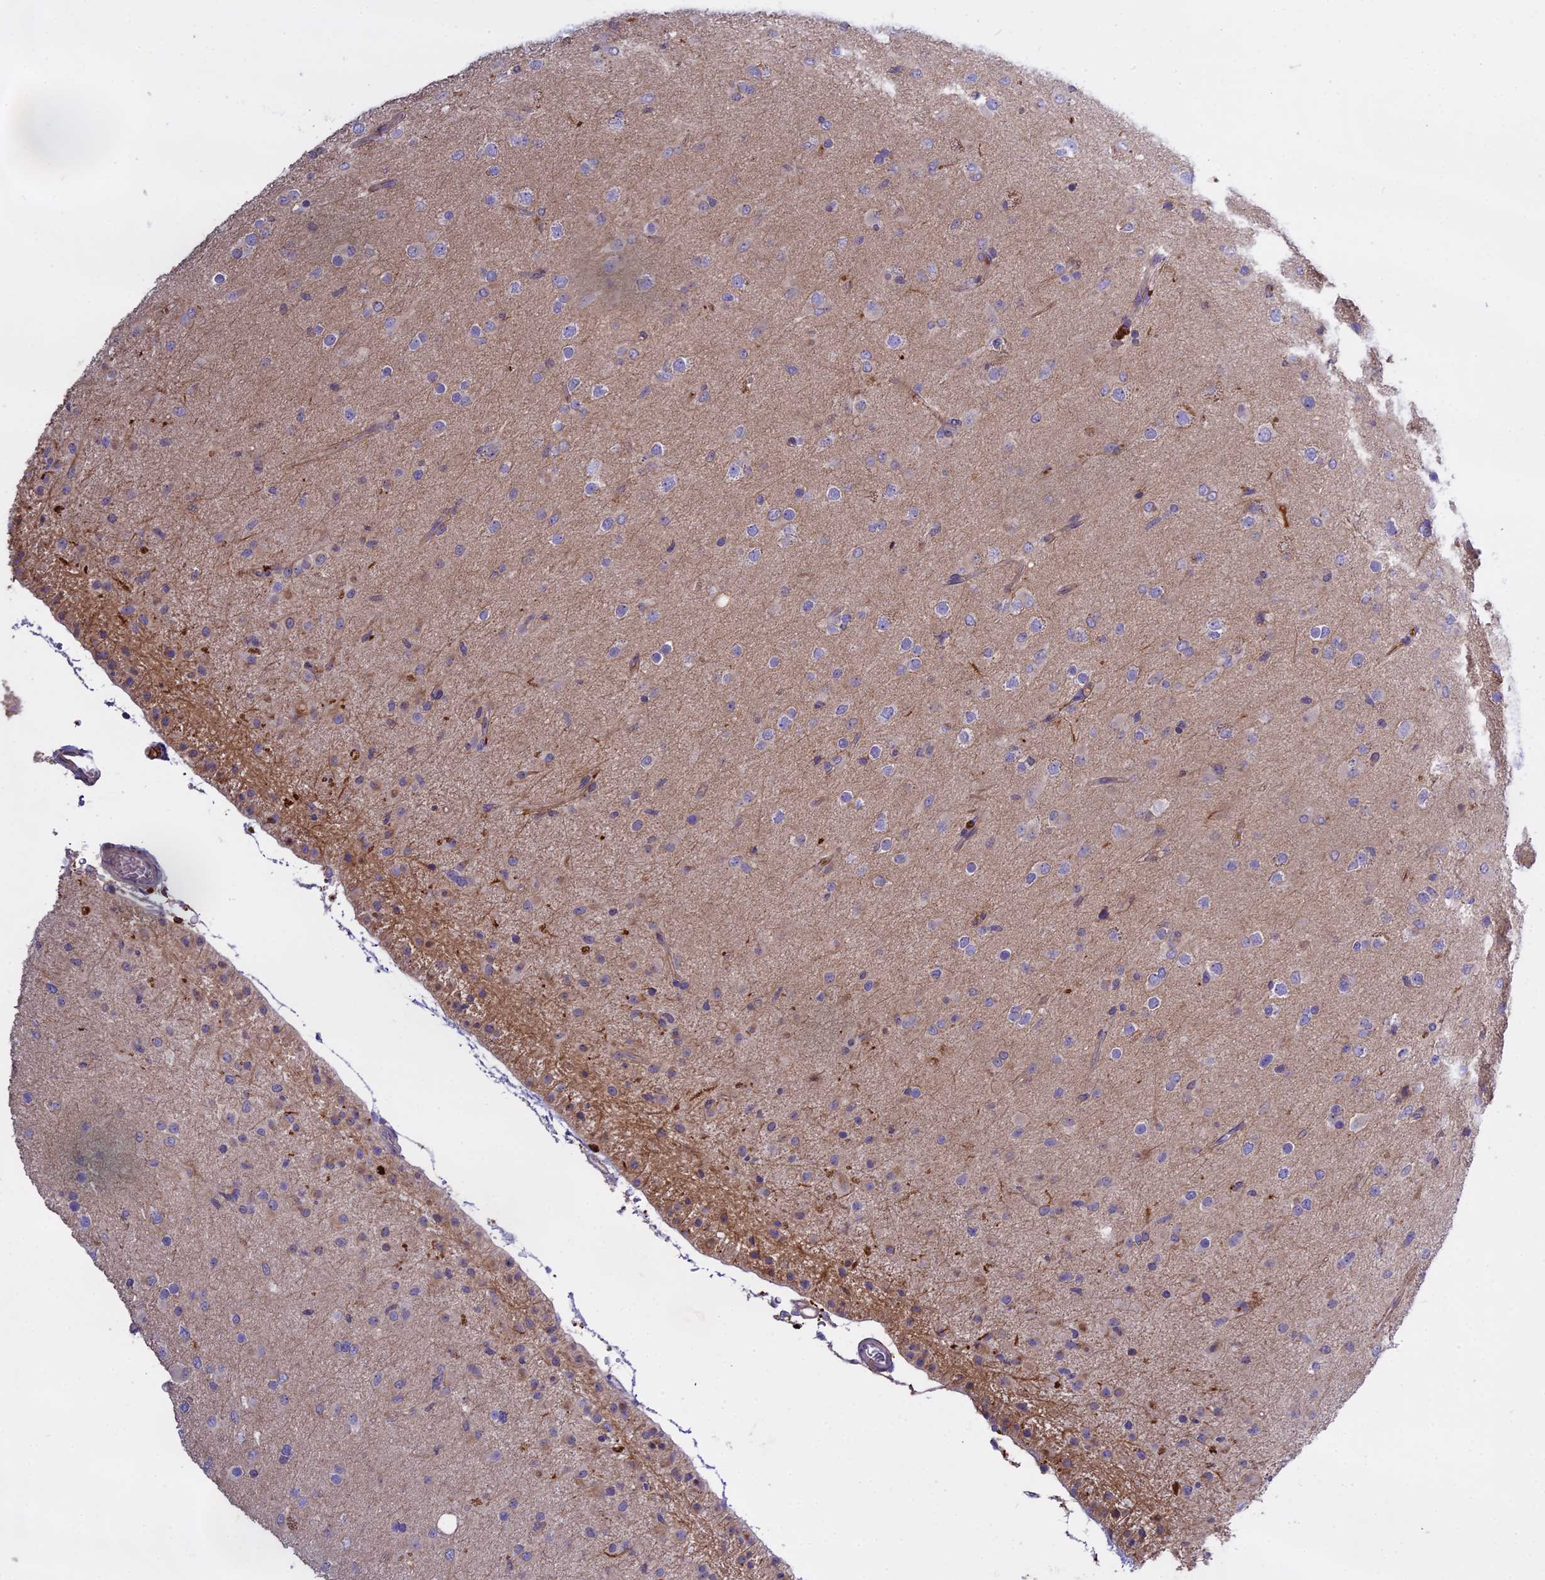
{"staining": {"intensity": "negative", "quantity": "none", "location": "none"}, "tissue": "glioma", "cell_type": "Tumor cells", "image_type": "cancer", "snomed": [{"axis": "morphology", "description": "Glioma, malignant, Low grade"}, {"axis": "topography", "description": "Brain"}], "caption": "This image is of glioma stained with IHC to label a protein in brown with the nuclei are counter-stained blue. There is no expression in tumor cells.", "gene": "CFAP119", "patient": {"sex": "male", "age": 65}}